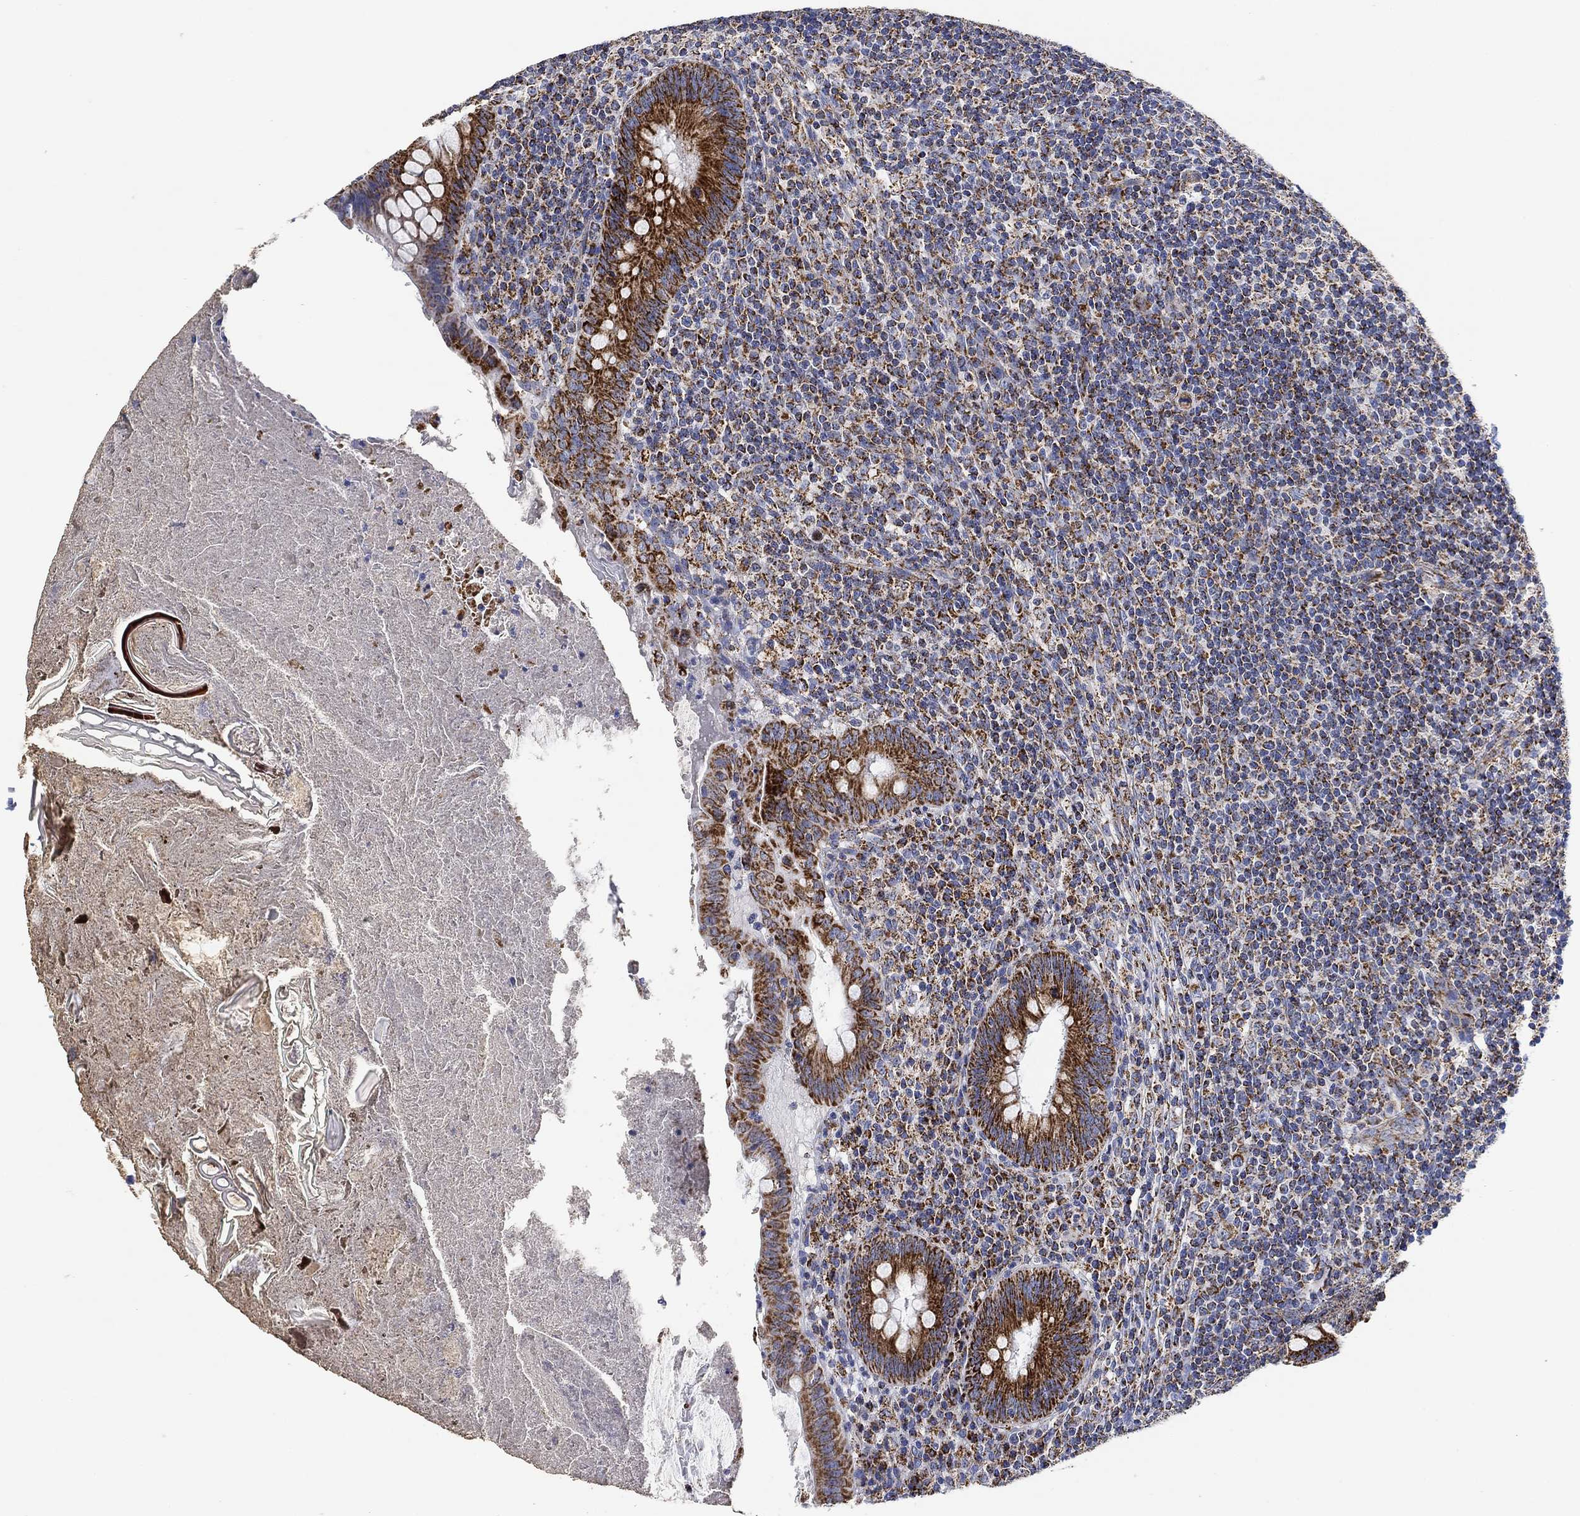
{"staining": {"intensity": "moderate", "quantity": ">75%", "location": "cytoplasmic/membranous"}, "tissue": "appendix", "cell_type": "Glandular cells", "image_type": "normal", "snomed": [{"axis": "morphology", "description": "Normal tissue, NOS"}, {"axis": "topography", "description": "Appendix"}], "caption": "Protein expression analysis of benign human appendix reveals moderate cytoplasmic/membranous expression in approximately >75% of glandular cells. Using DAB (3,3'-diaminobenzidine) (brown) and hematoxylin (blue) stains, captured at high magnification using brightfield microscopy.", "gene": "NDUFS3", "patient": {"sex": "male", "age": 47}}